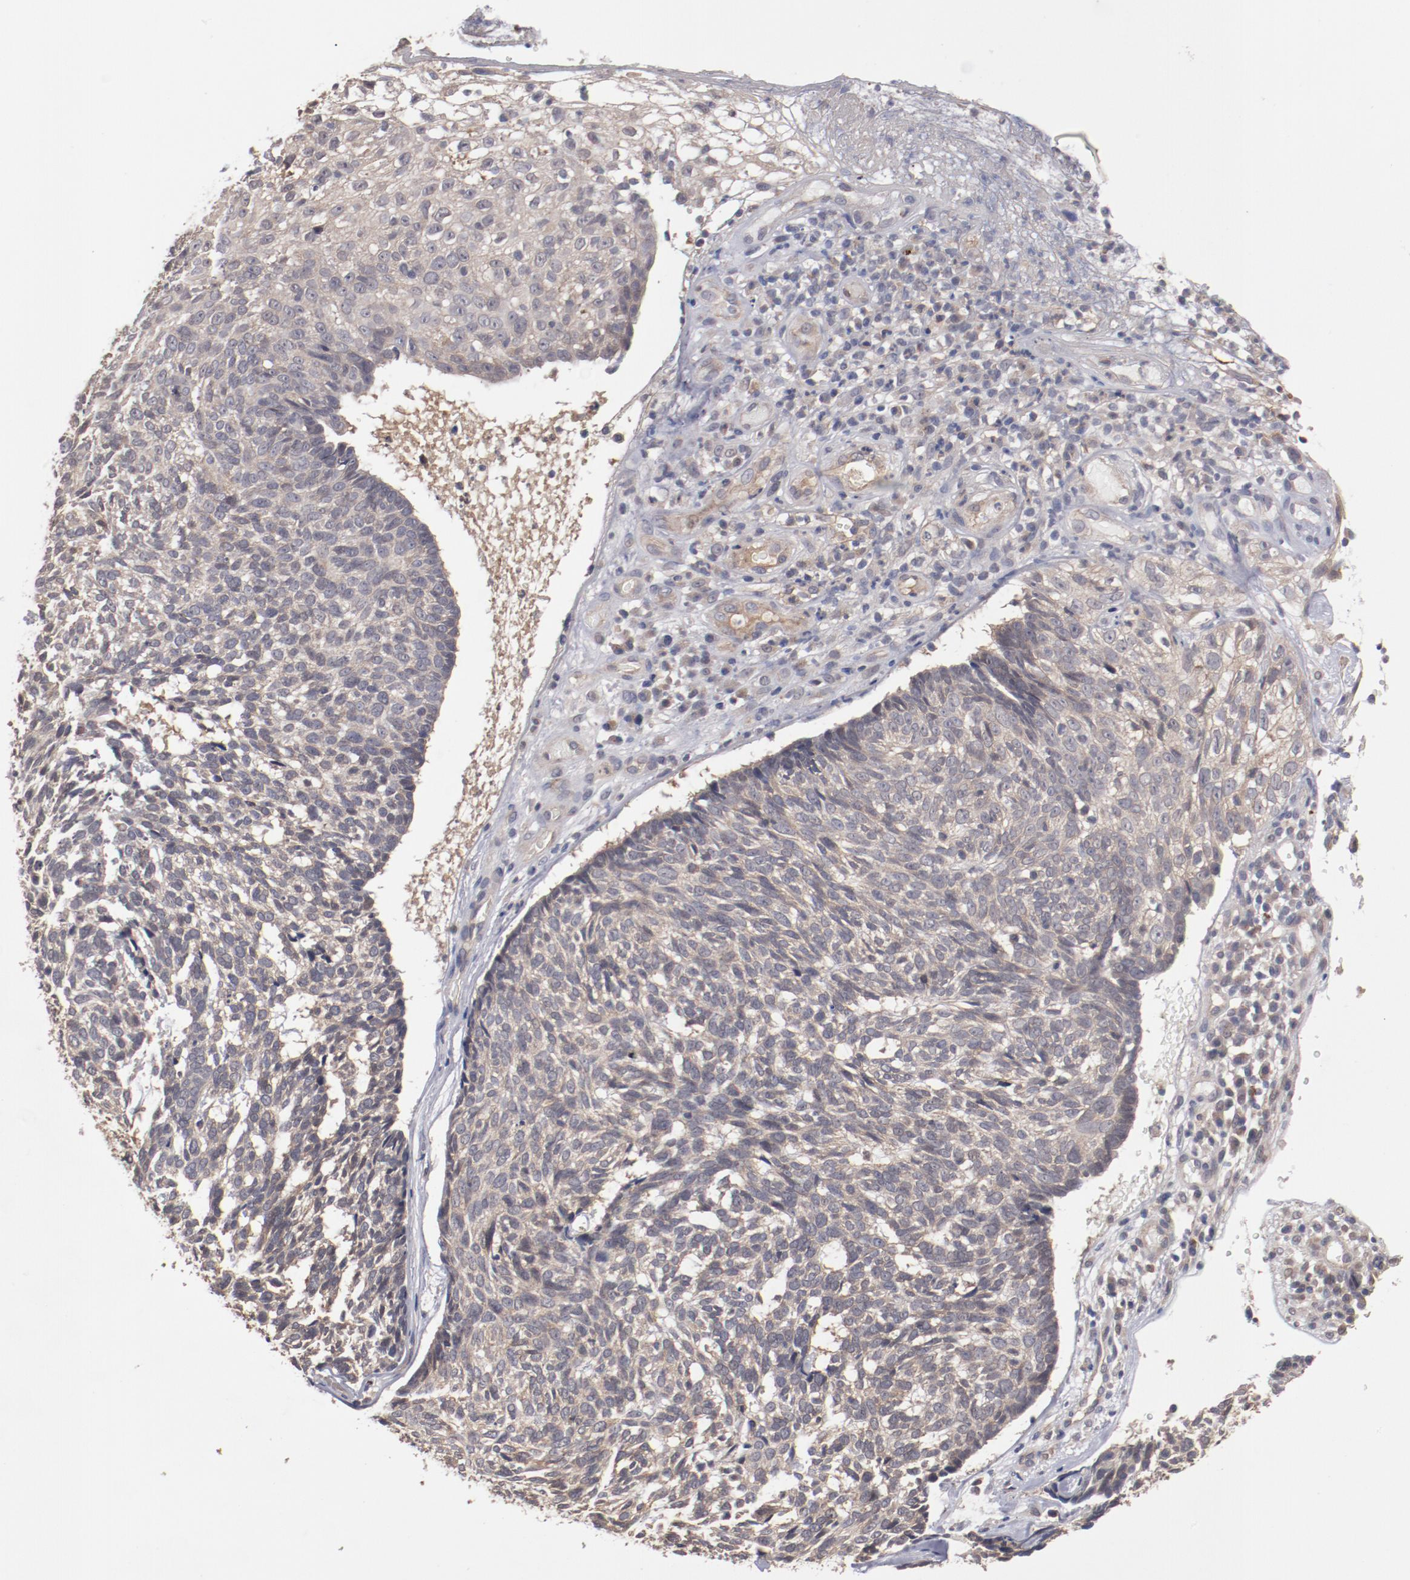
{"staining": {"intensity": "weak", "quantity": "25%-75%", "location": "cytoplasmic/membranous"}, "tissue": "skin cancer", "cell_type": "Tumor cells", "image_type": "cancer", "snomed": [{"axis": "morphology", "description": "Basal cell carcinoma"}, {"axis": "topography", "description": "Skin"}], "caption": "IHC photomicrograph of neoplastic tissue: skin cancer stained using IHC demonstrates low levels of weak protein expression localized specifically in the cytoplasmic/membranous of tumor cells, appearing as a cytoplasmic/membranous brown color.", "gene": "DNAAF2", "patient": {"sex": "male", "age": 72}}